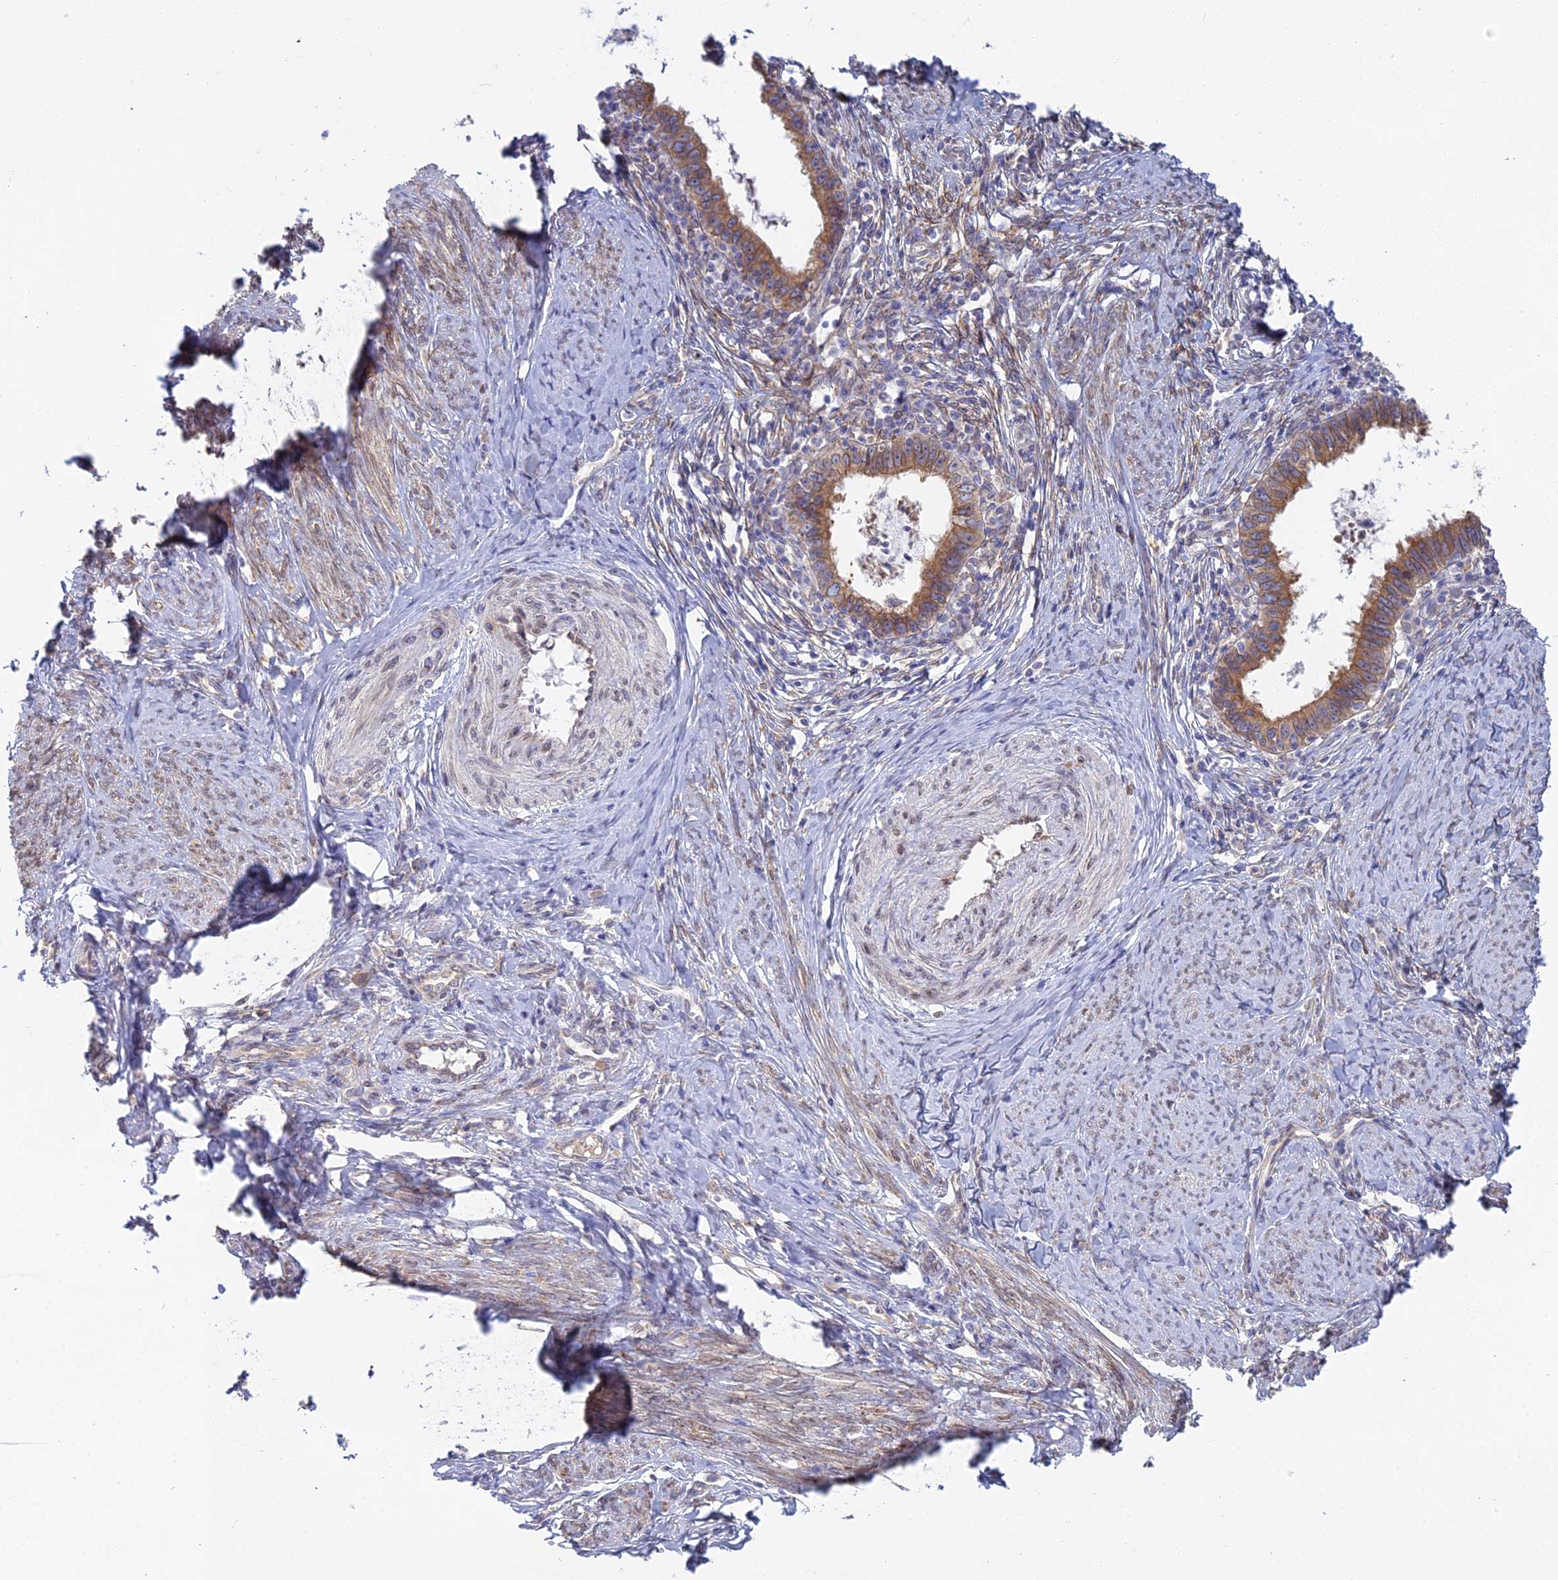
{"staining": {"intensity": "moderate", "quantity": ">75%", "location": "cytoplasmic/membranous"}, "tissue": "cervical cancer", "cell_type": "Tumor cells", "image_type": "cancer", "snomed": [{"axis": "morphology", "description": "Adenocarcinoma, NOS"}, {"axis": "topography", "description": "Cervix"}], "caption": "The image displays immunohistochemical staining of cervical cancer (adenocarcinoma). There is moderate cytoplasmic/membranous expression is seen in approximately >75% of tumor cells. Nuclei are stained in blue.", "gene": "TLCD1", "patient": {"sex": "female", "age": 36}}